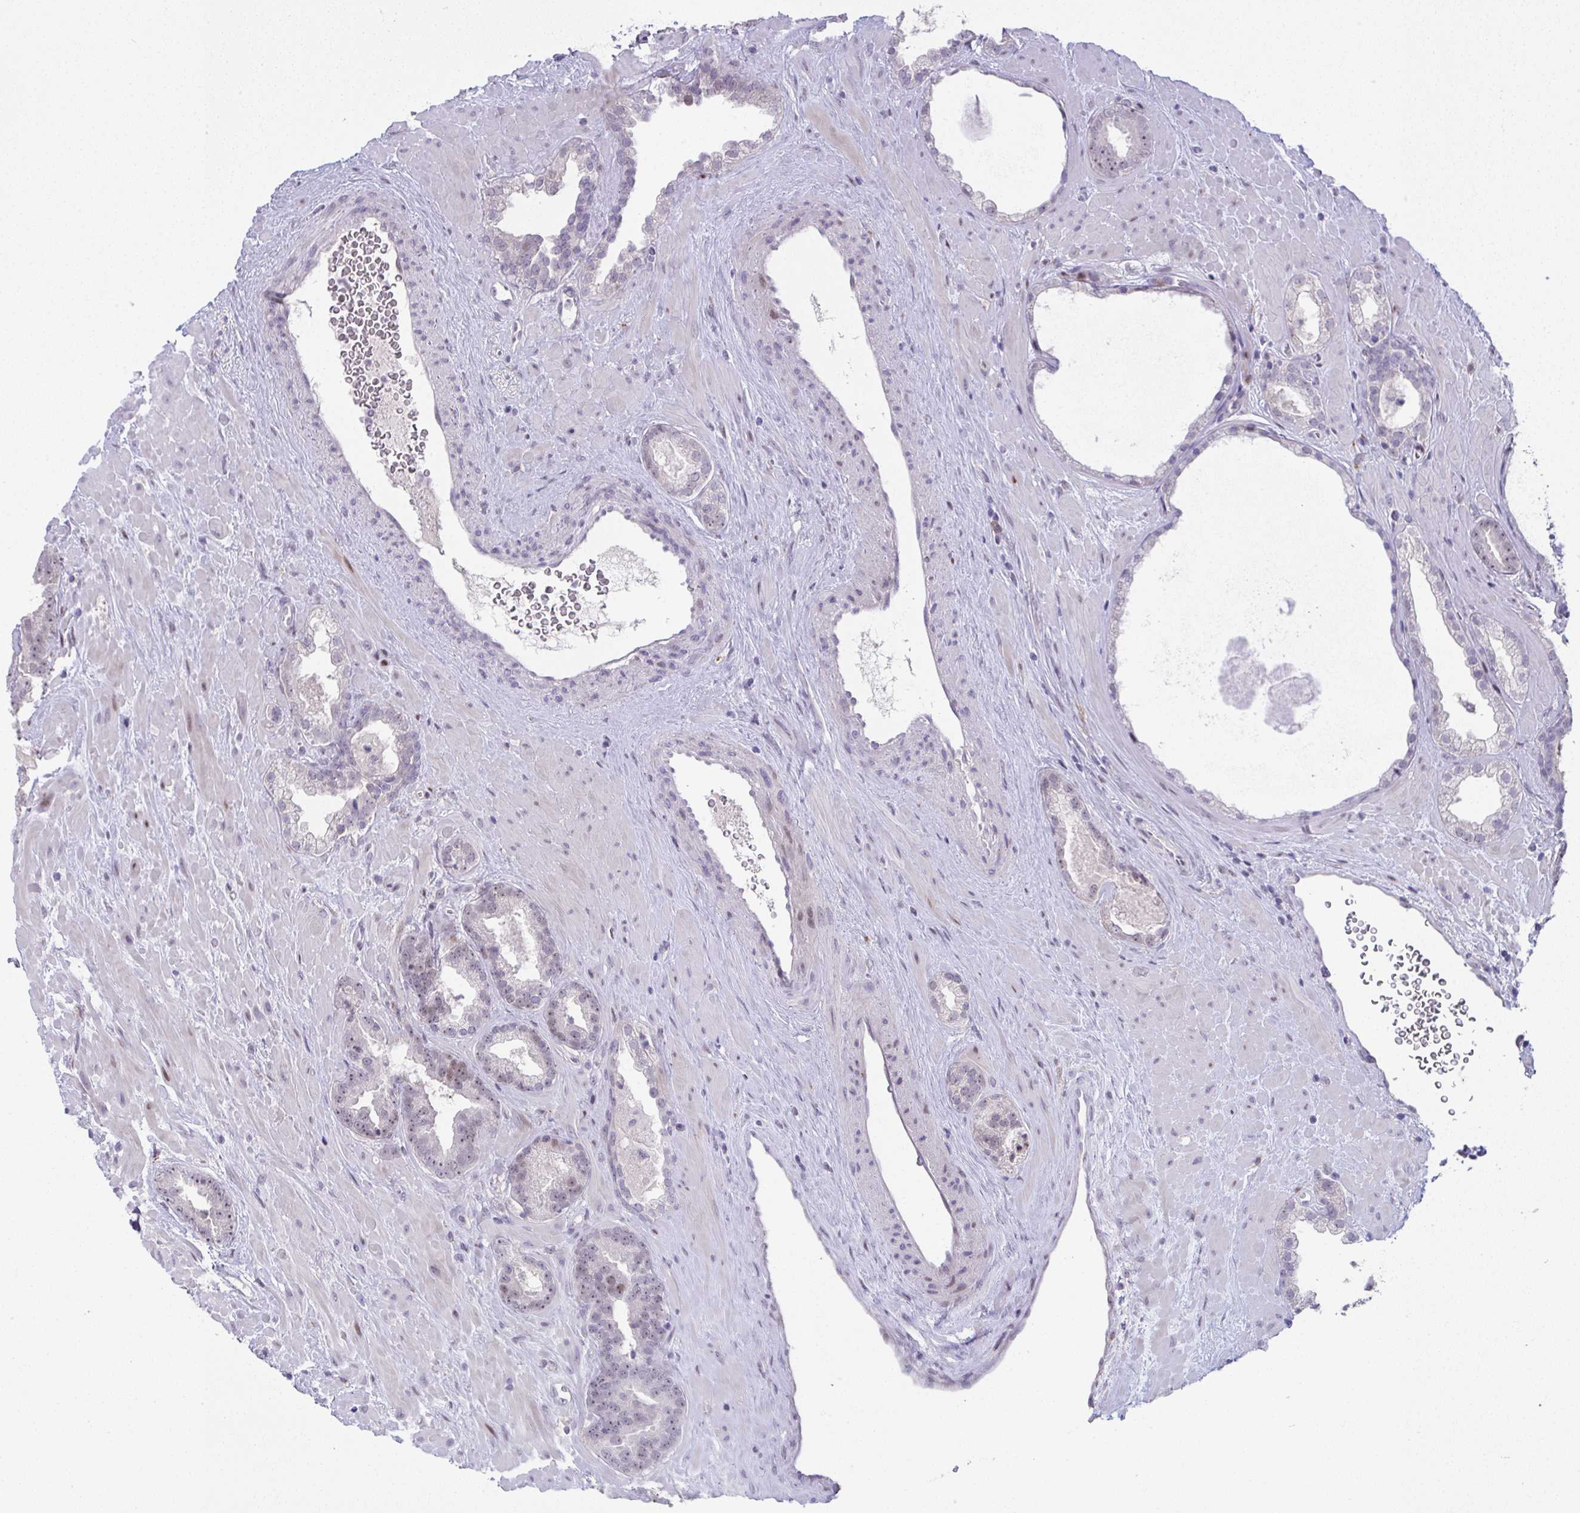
{"staining": {"intensity": "negative", "quantity": "none", "location": "none"}, "tissue": "prostate cancer", "cell_type": "Tumor cells", "image_type": "cancer", "snomed": [{"axis": "morphology", "description": "Adenocarcinoma, Low grade"}, {"axis": "topography", "description": "Prostate"}], "caption": "A histopathology image of prostate low-grade adenocarcinoma stained for a protein reveals no brown staining in tumor cells.", "gene": "GALNT16", "patient": {"sex": "male", "age": 62}}